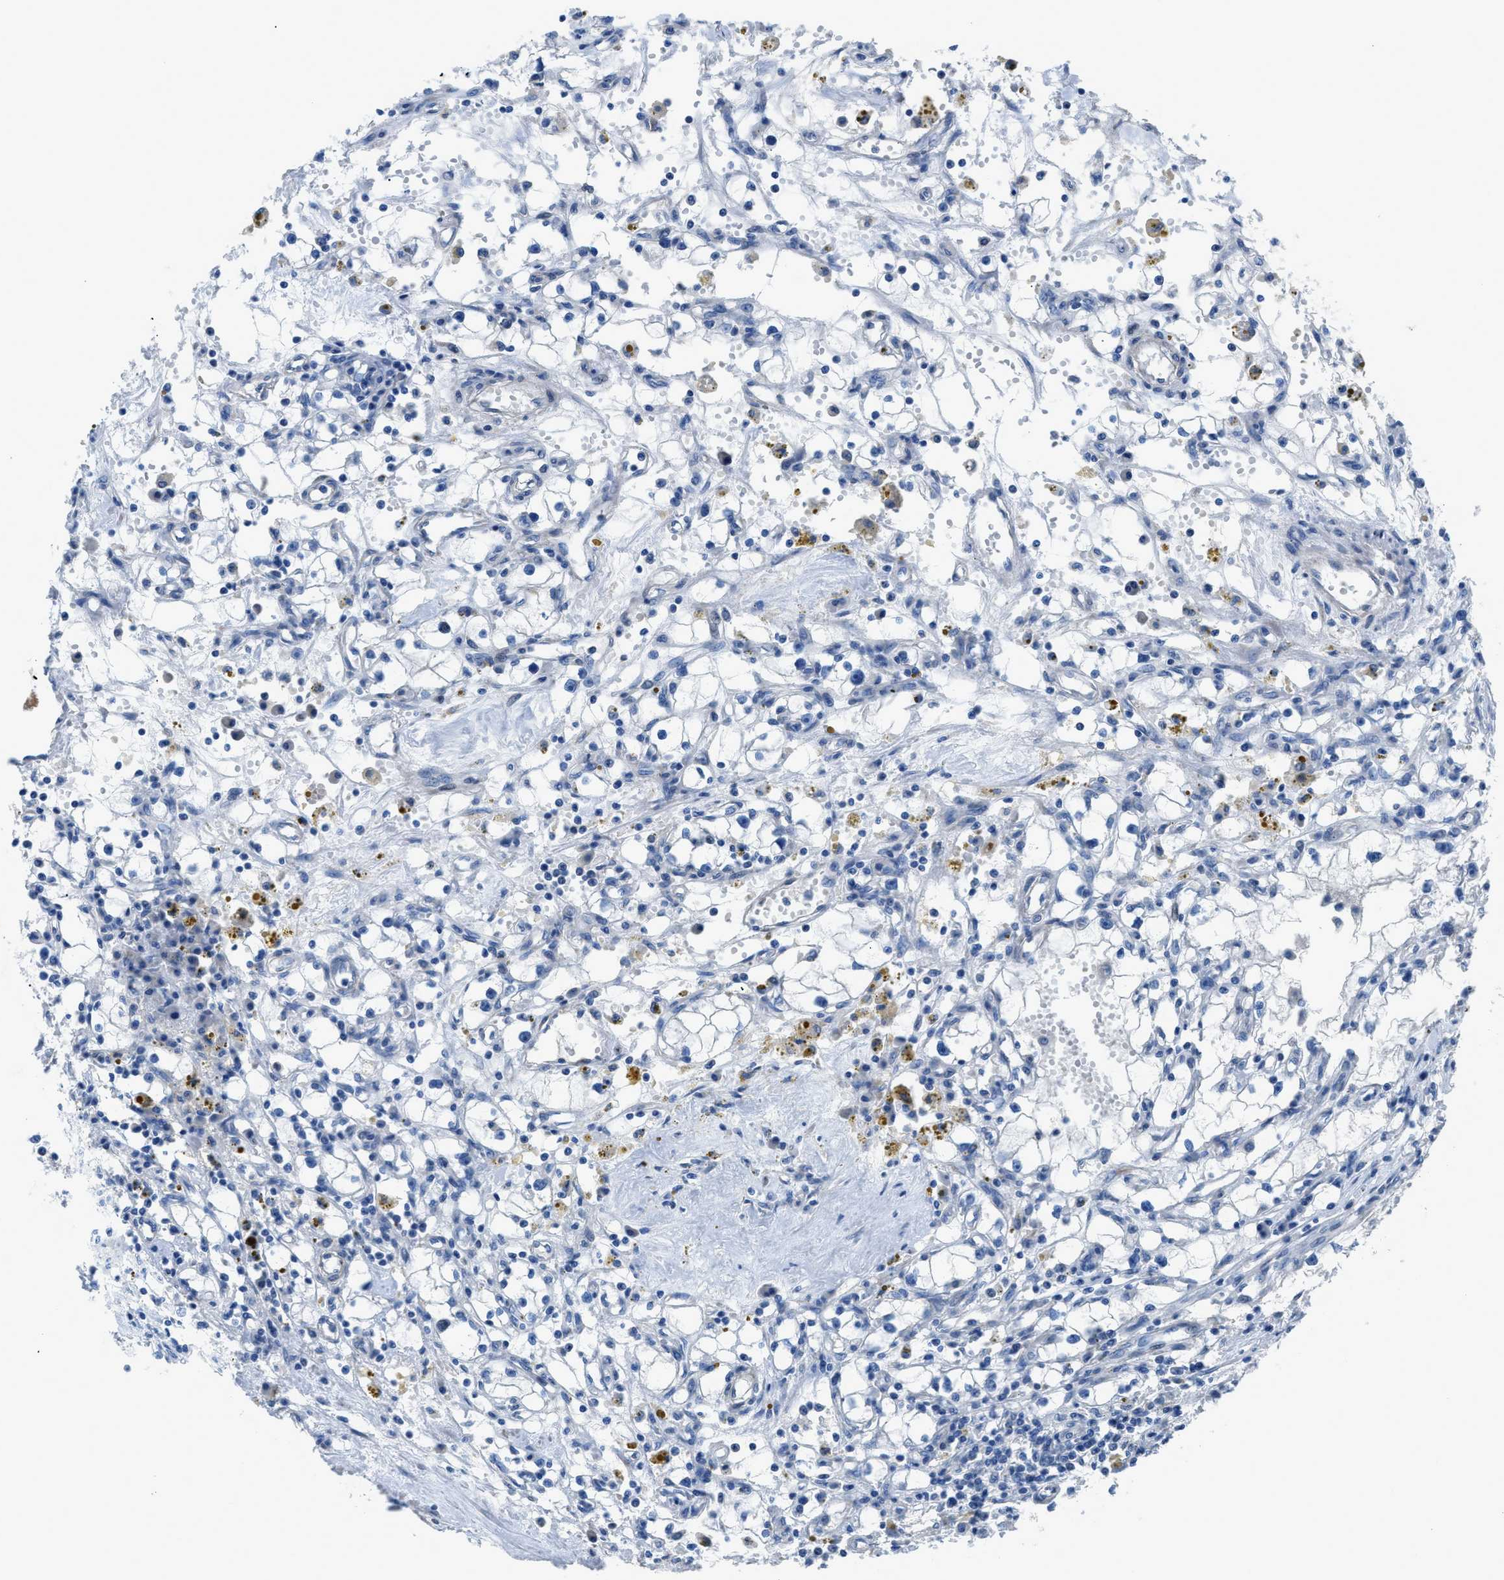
{"staining": {"intensity": "negative", "quantity": "none", "location": "none"}, "tissue": "renal cancer", "cell_type": "Tumor cells", "image_type": "cancer", "snomed": [{"axis": "morphology", "description": "Adenocarcinoma, NOS"}, {"axis": "topography", "description": "Kidney"}], "caption": "The histopathology image reveals no significant positivity in tumor cells of adenocarcinoma (renal).", "gene": "ITPR1", "patient": {"sex": "male", "age": 56}}